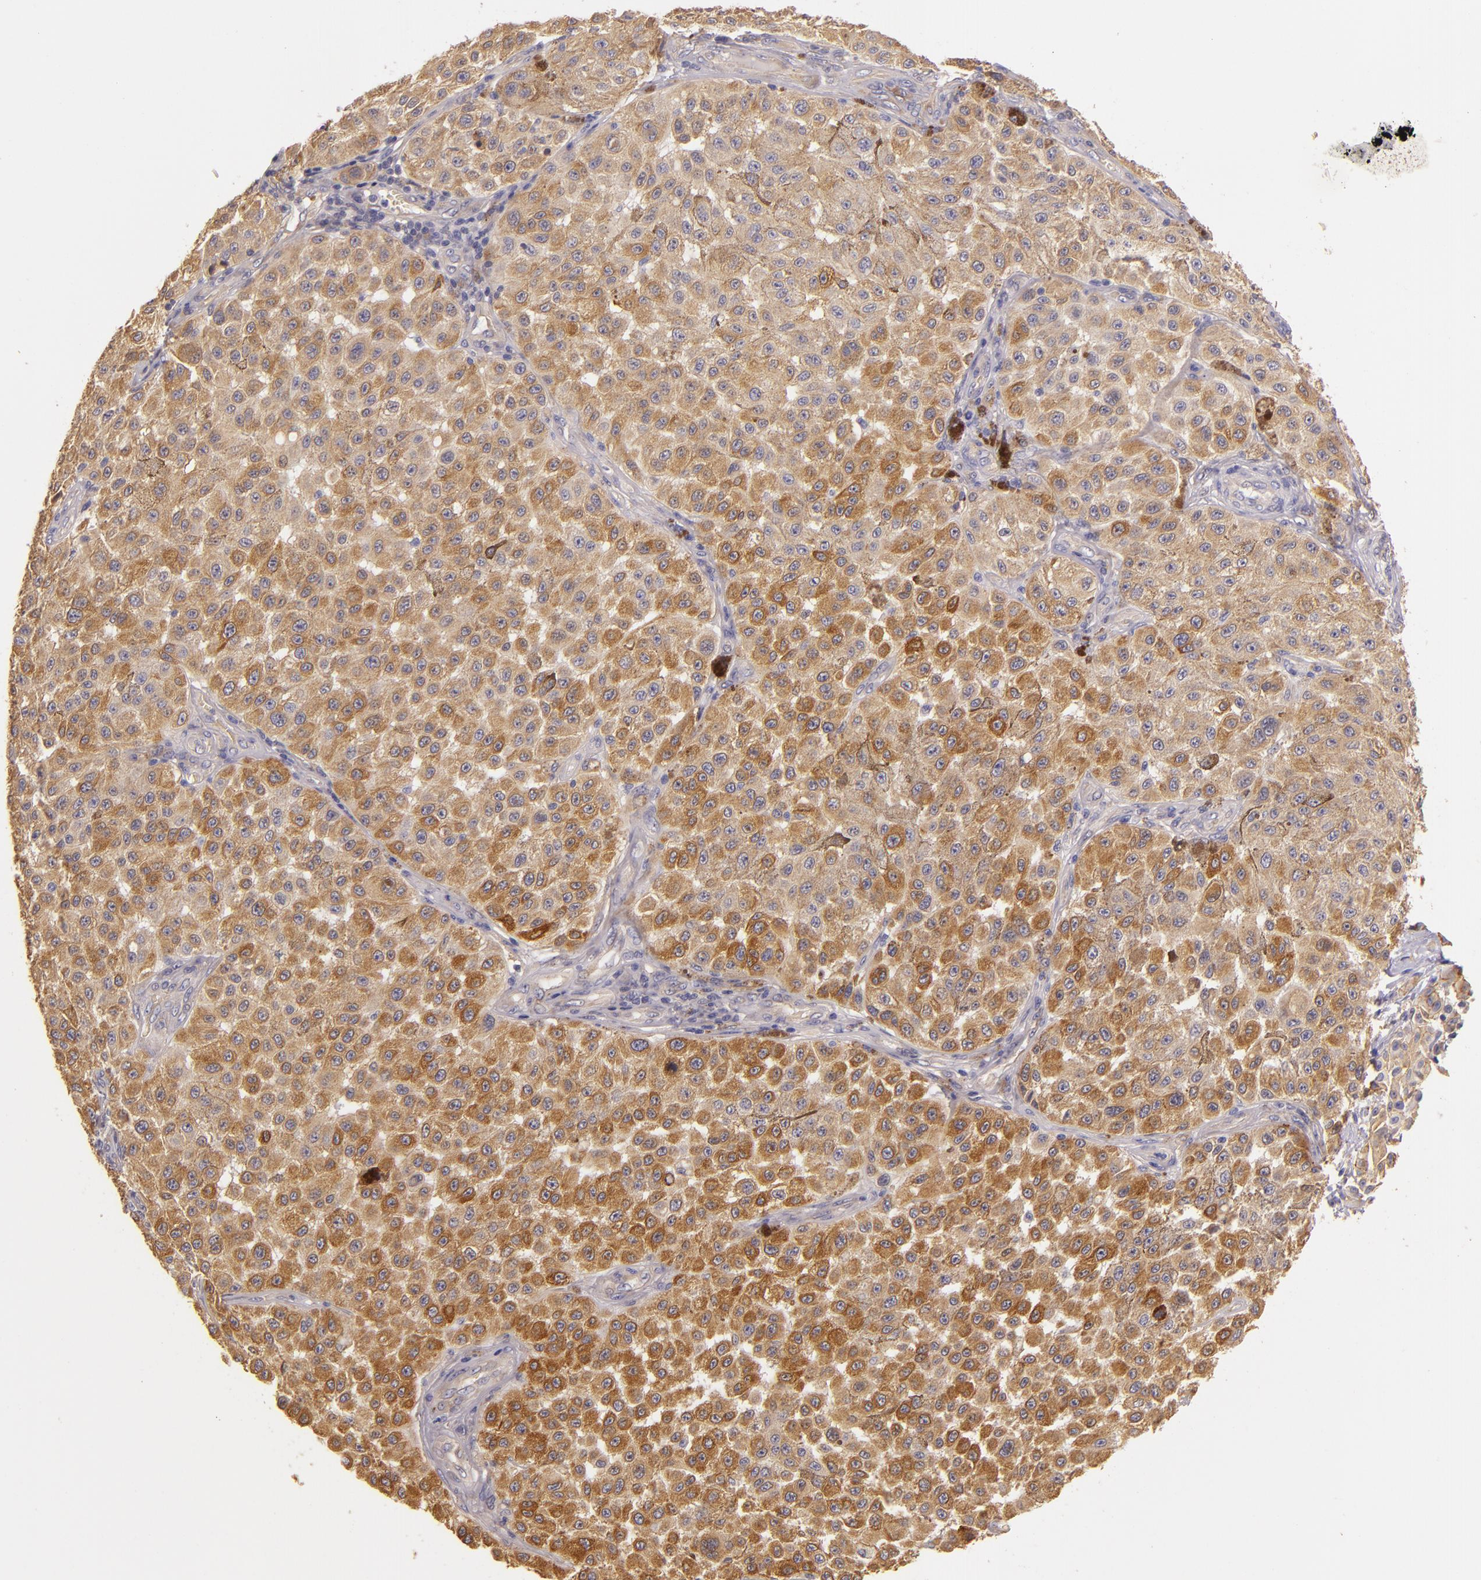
{"staining": {"intensity": "moderate", "quantity": ">75%", "location": "cytoplasmic/membranous"}, "tissue": "melanoma", "cell_type": "Tumor cells", "image_type": "cancer", "snomed": [{"axis": "morphology", "description": "Malignant melanoma, NOS"}, {"axis": "topography", "description": "Skin"}], "caption": "Human malignant melanoma stained with a brown dye displays moderate cytoplasmic/membranous positive positivity in about >75% of tumor cells.", "gene": "CTSF", "patient": {"sex": "female", "age": 64}}